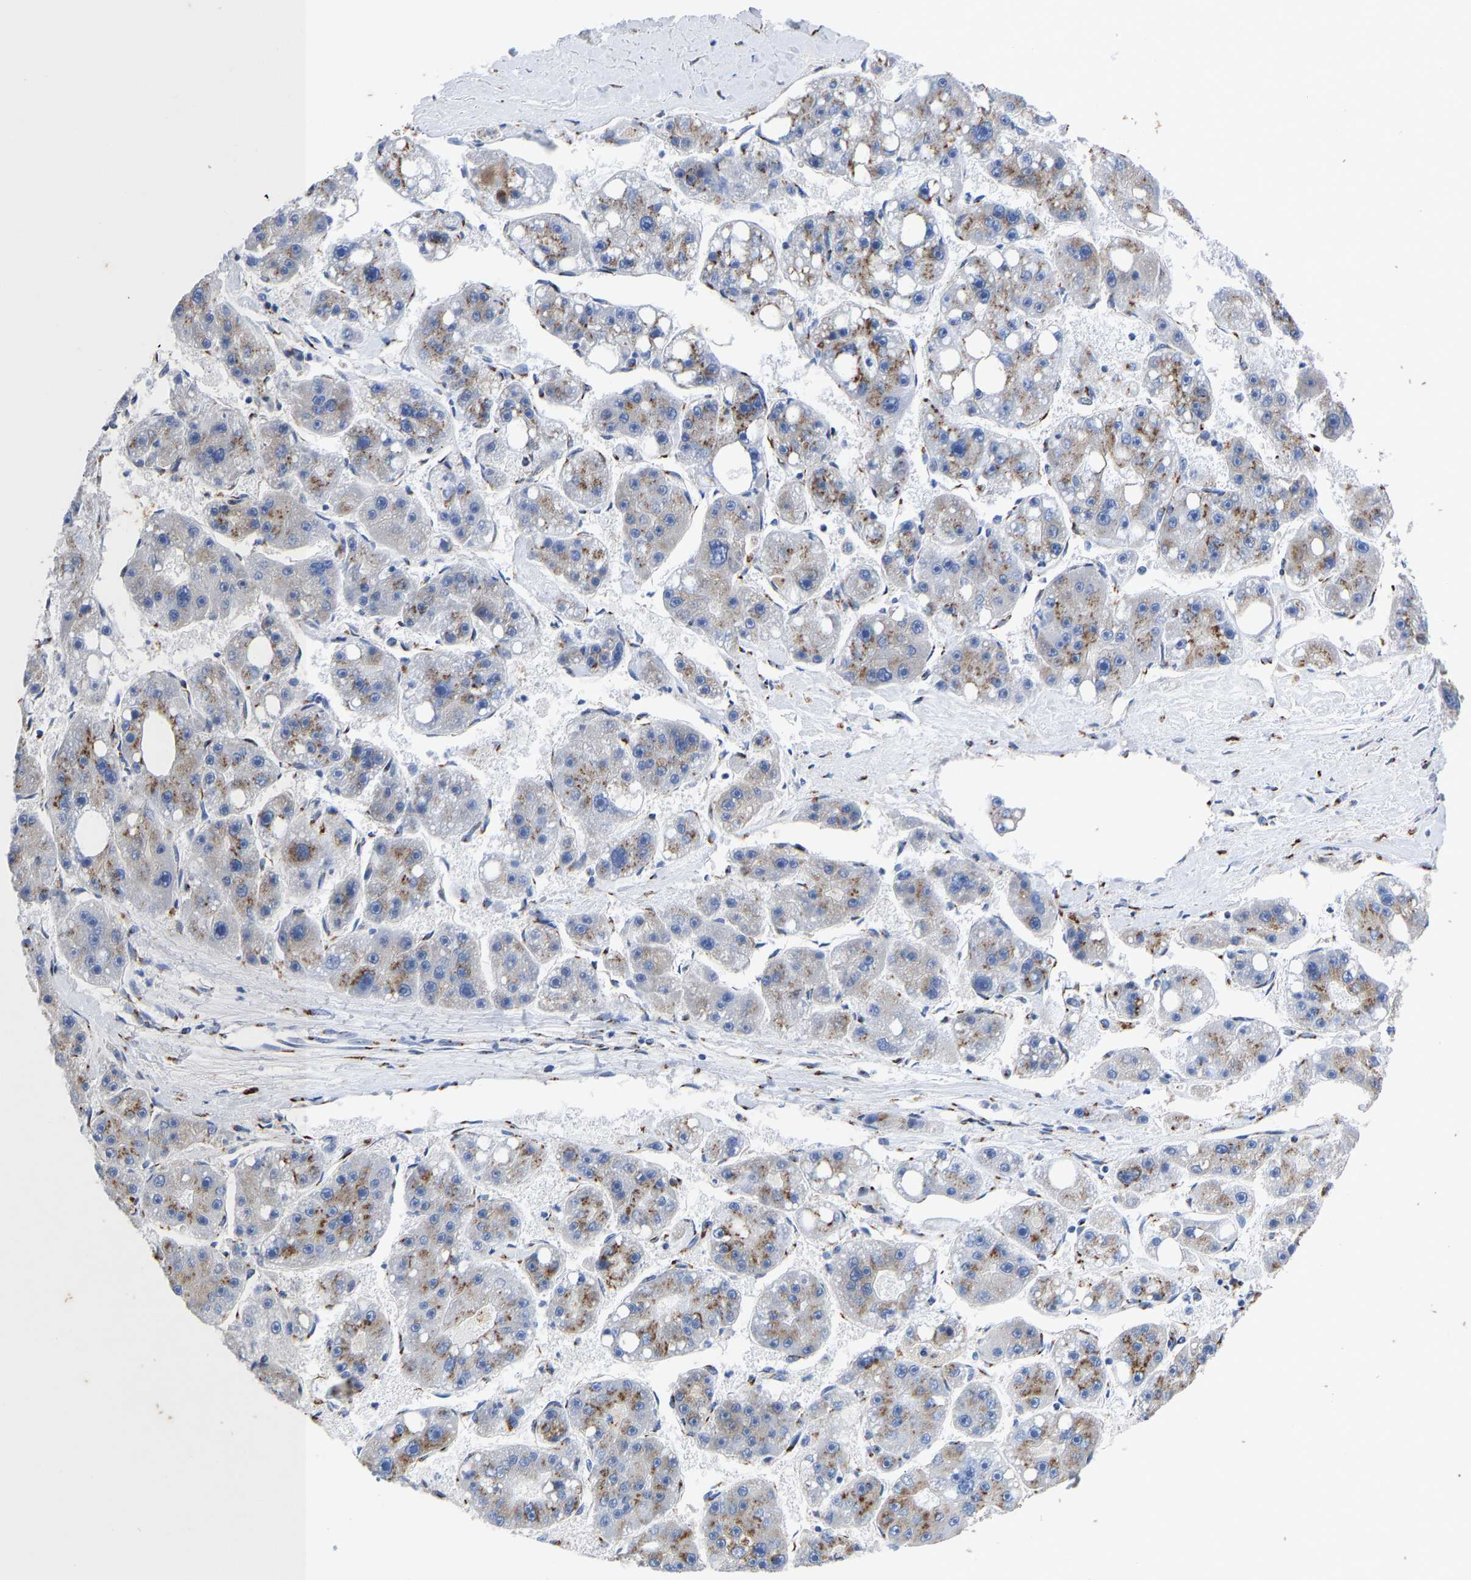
{"staining": {"intensity": "moderate", "quantity": ">75%", "location": "cytoplasmic/membranous"}, "tissue": "liver cancer", "cell_type": "Tumor cells", "image_type": "cancer", "snomed": [{"axis": "morphology", "description": "Carcinoma, Hepatocellular, NOS"}, {"axis": "topography", "description": "Liver"}], "caption": "Immunohistochemical staining of human hepatocellular carcinoma (liver) reveals medium levels of moderate cytoplasmic/membranous staining in approximately >75% of tumor cells.", "gene": "TMEM87A", "patient": {"sex": "female", "age": 61}}